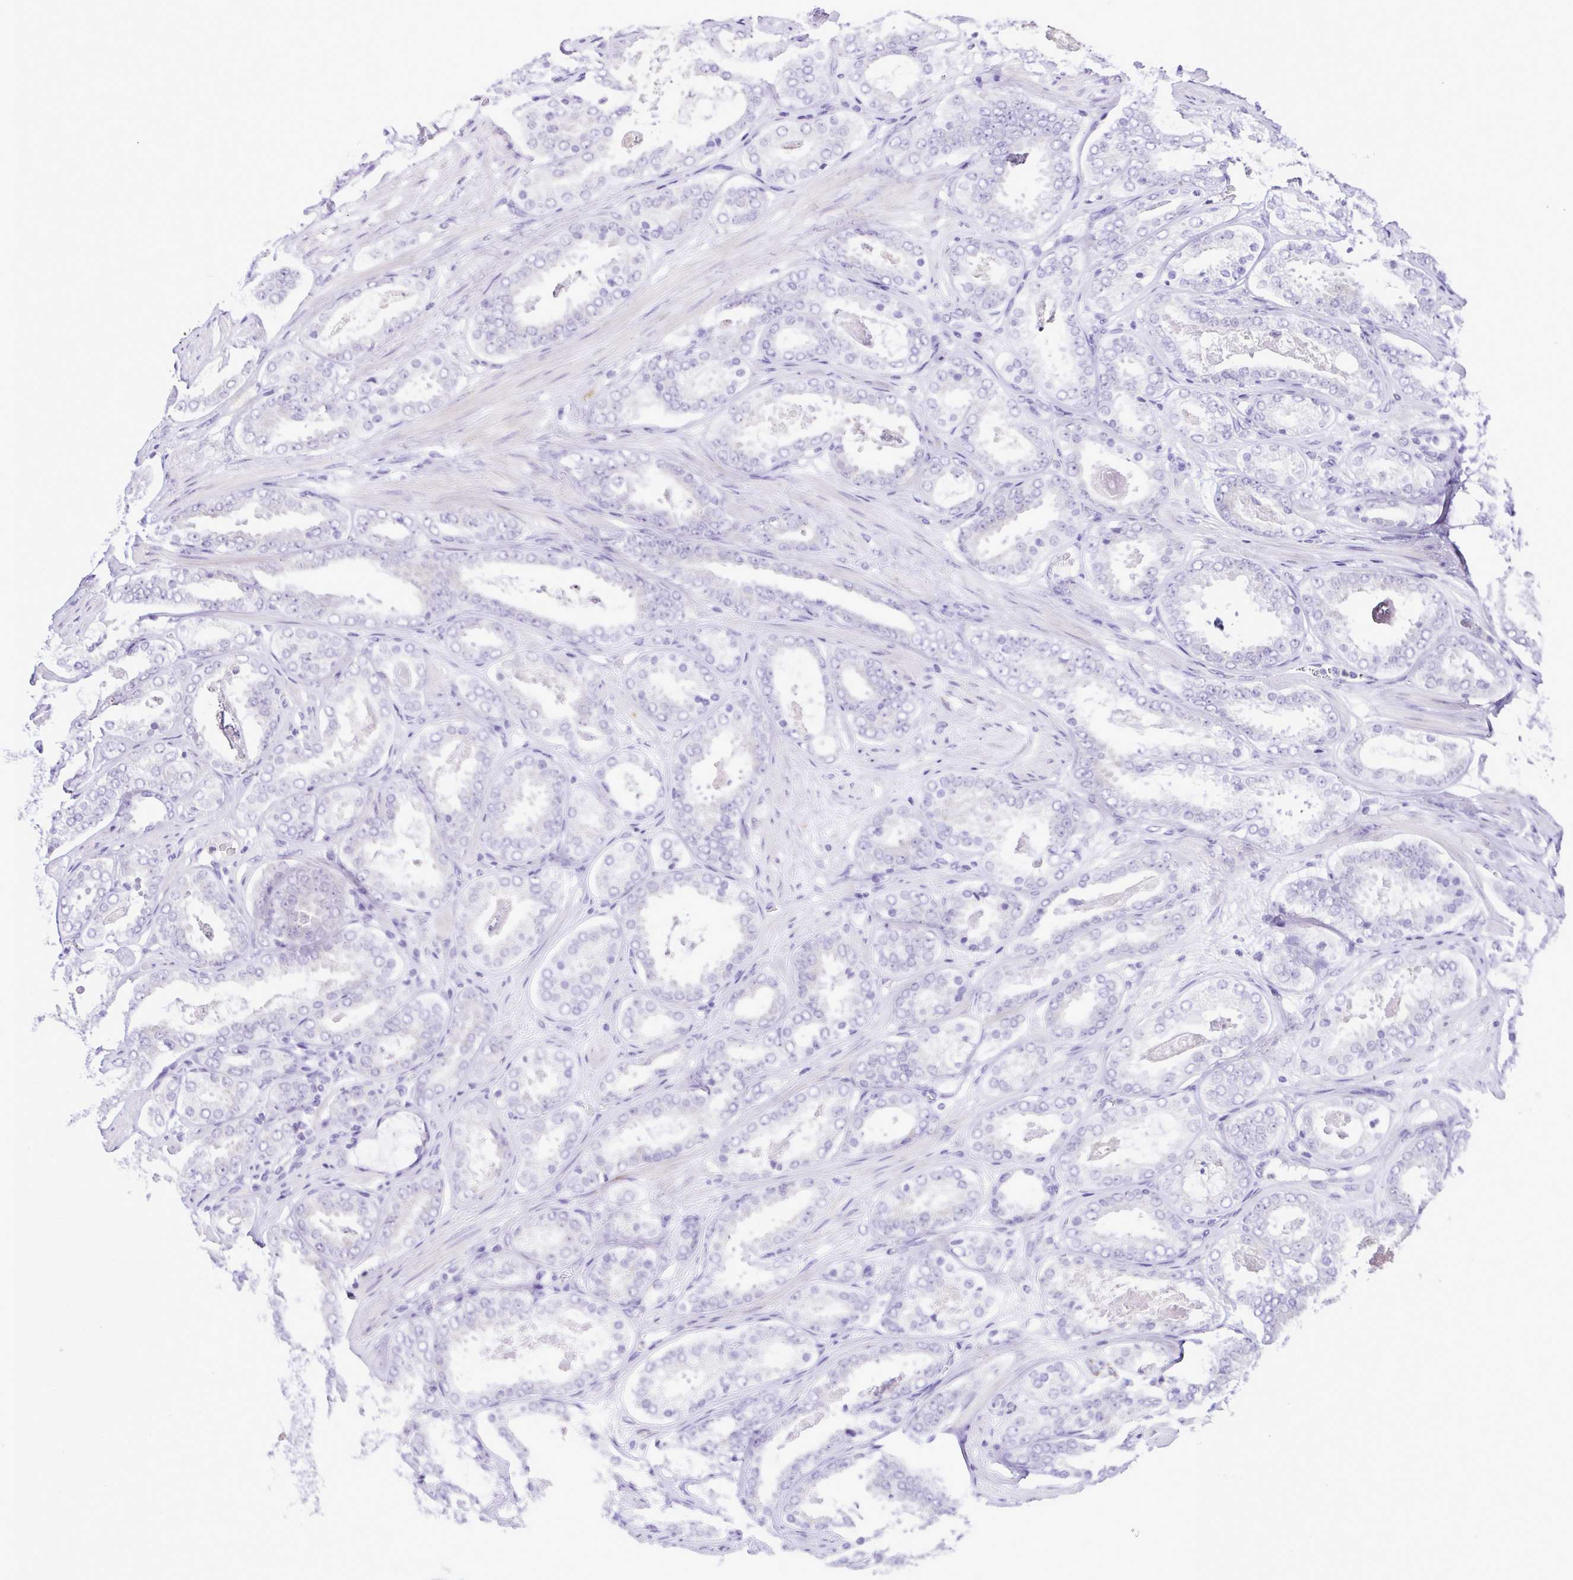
{"staining": {"intensity": "negative", "quantity": "none", "location": "none"}, "tissue": "prostate cancer", "cell_type": "Tumor cells", "image_type": "cancer", "snomed": [{"axis": "morphology", "description": "Adenocarcinoma, High grade"}, {"axis": "topography", "description": "Prostate"}], "caption": "Tumor cells show no significant positivity in prostate adenocarcinoma (high-grade).", "gene": "SYT1", "patient": {"sex": "male", "age": 63}}